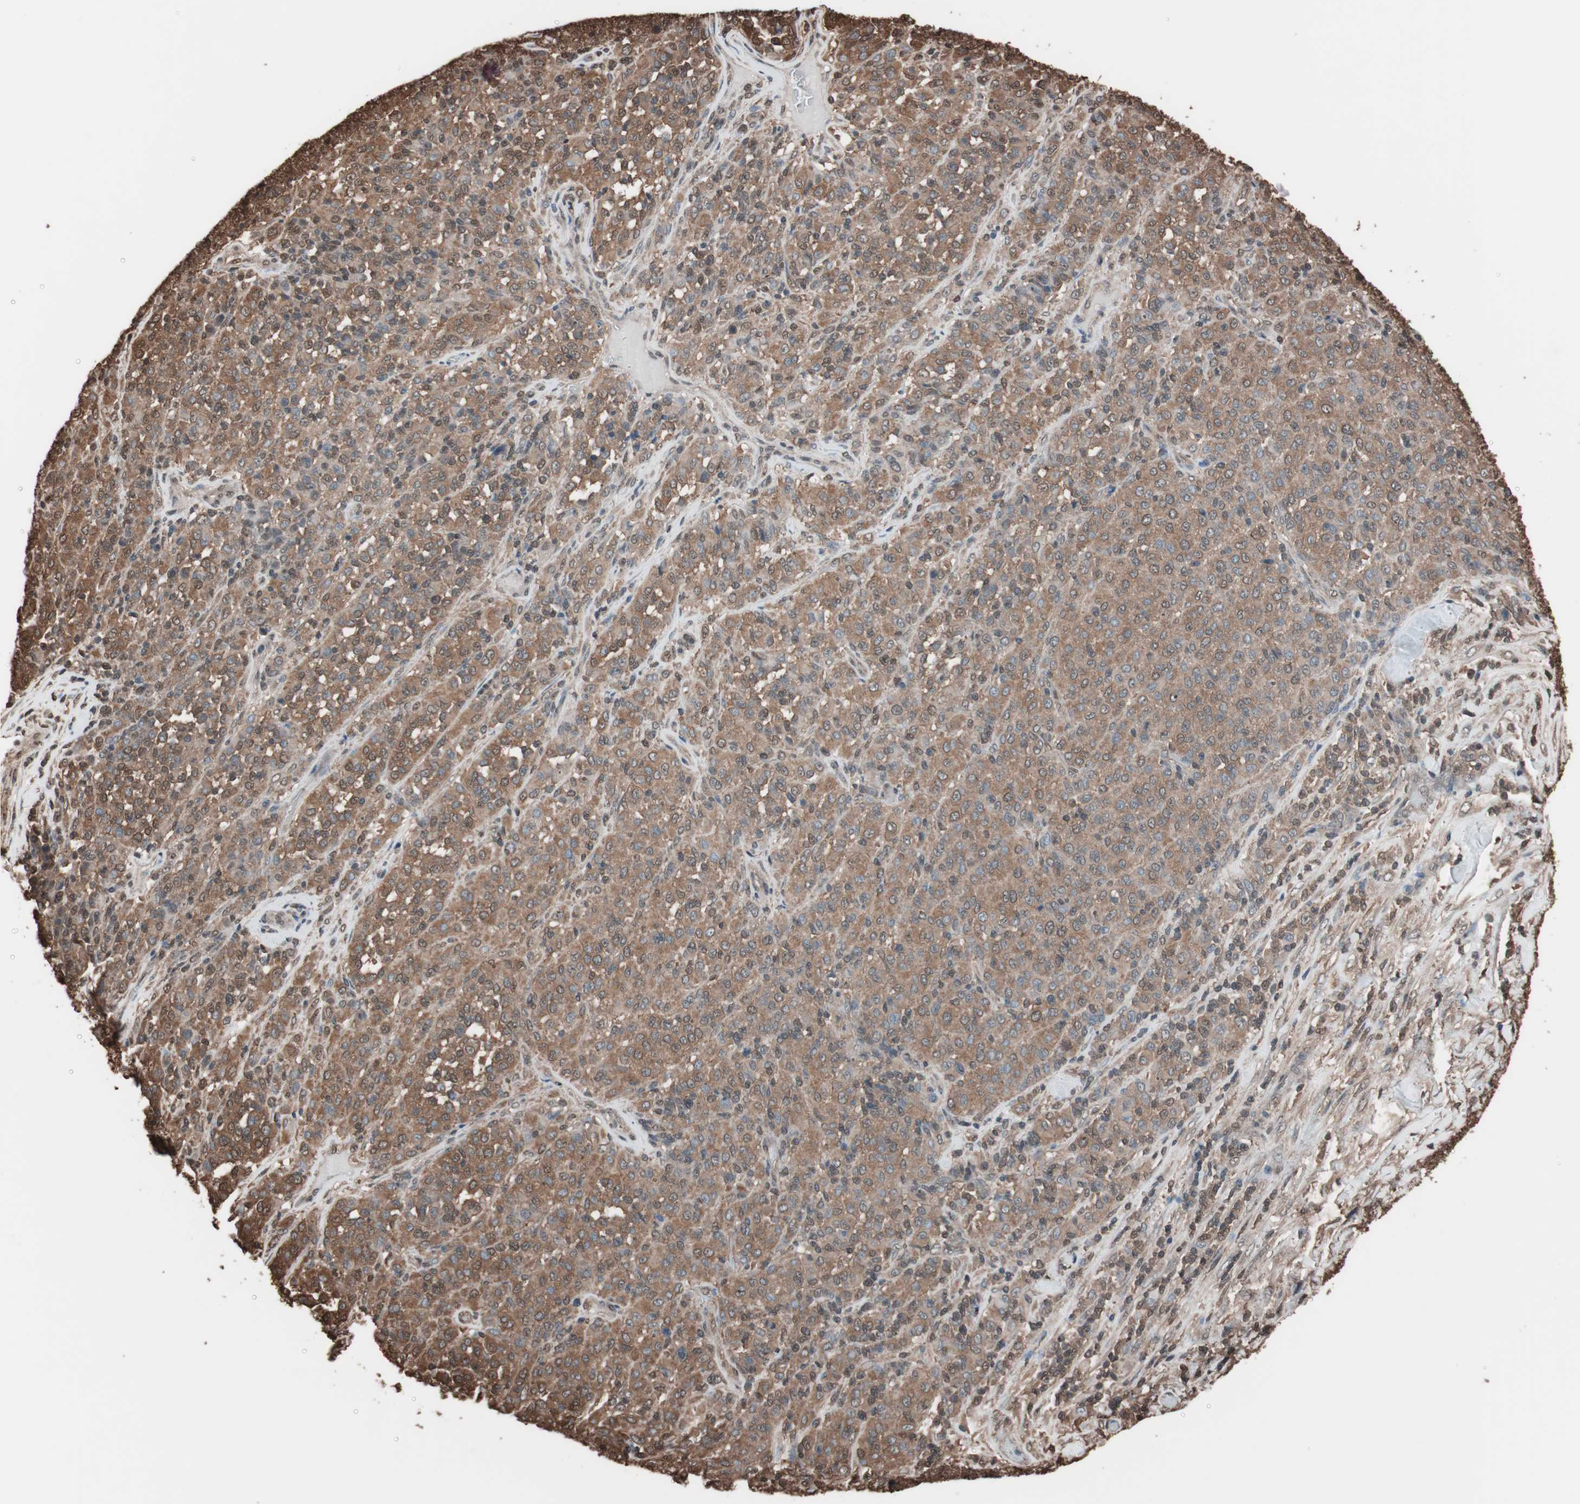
{"staining": {"intensity": "moderate", "quantity": ">75%", "location": "cytoplasmic/membranous"}, "tissue": "melanoma", "cell_type": "Tumor cells", "image_type": "cancer", "snomed": [{"axis": "morphology", "description": "Malignant melanoma, Metastatic site"}, {"axis": "topography", "description": "Pancreas"}], "caption": "Protein expression analysis of human melanoma reveals moderate cytoplasmic/membranous positivity in approximately >75% of tumor cells.", "gene": "CALM2", "patient": {"sex": "female", "age": 30}}